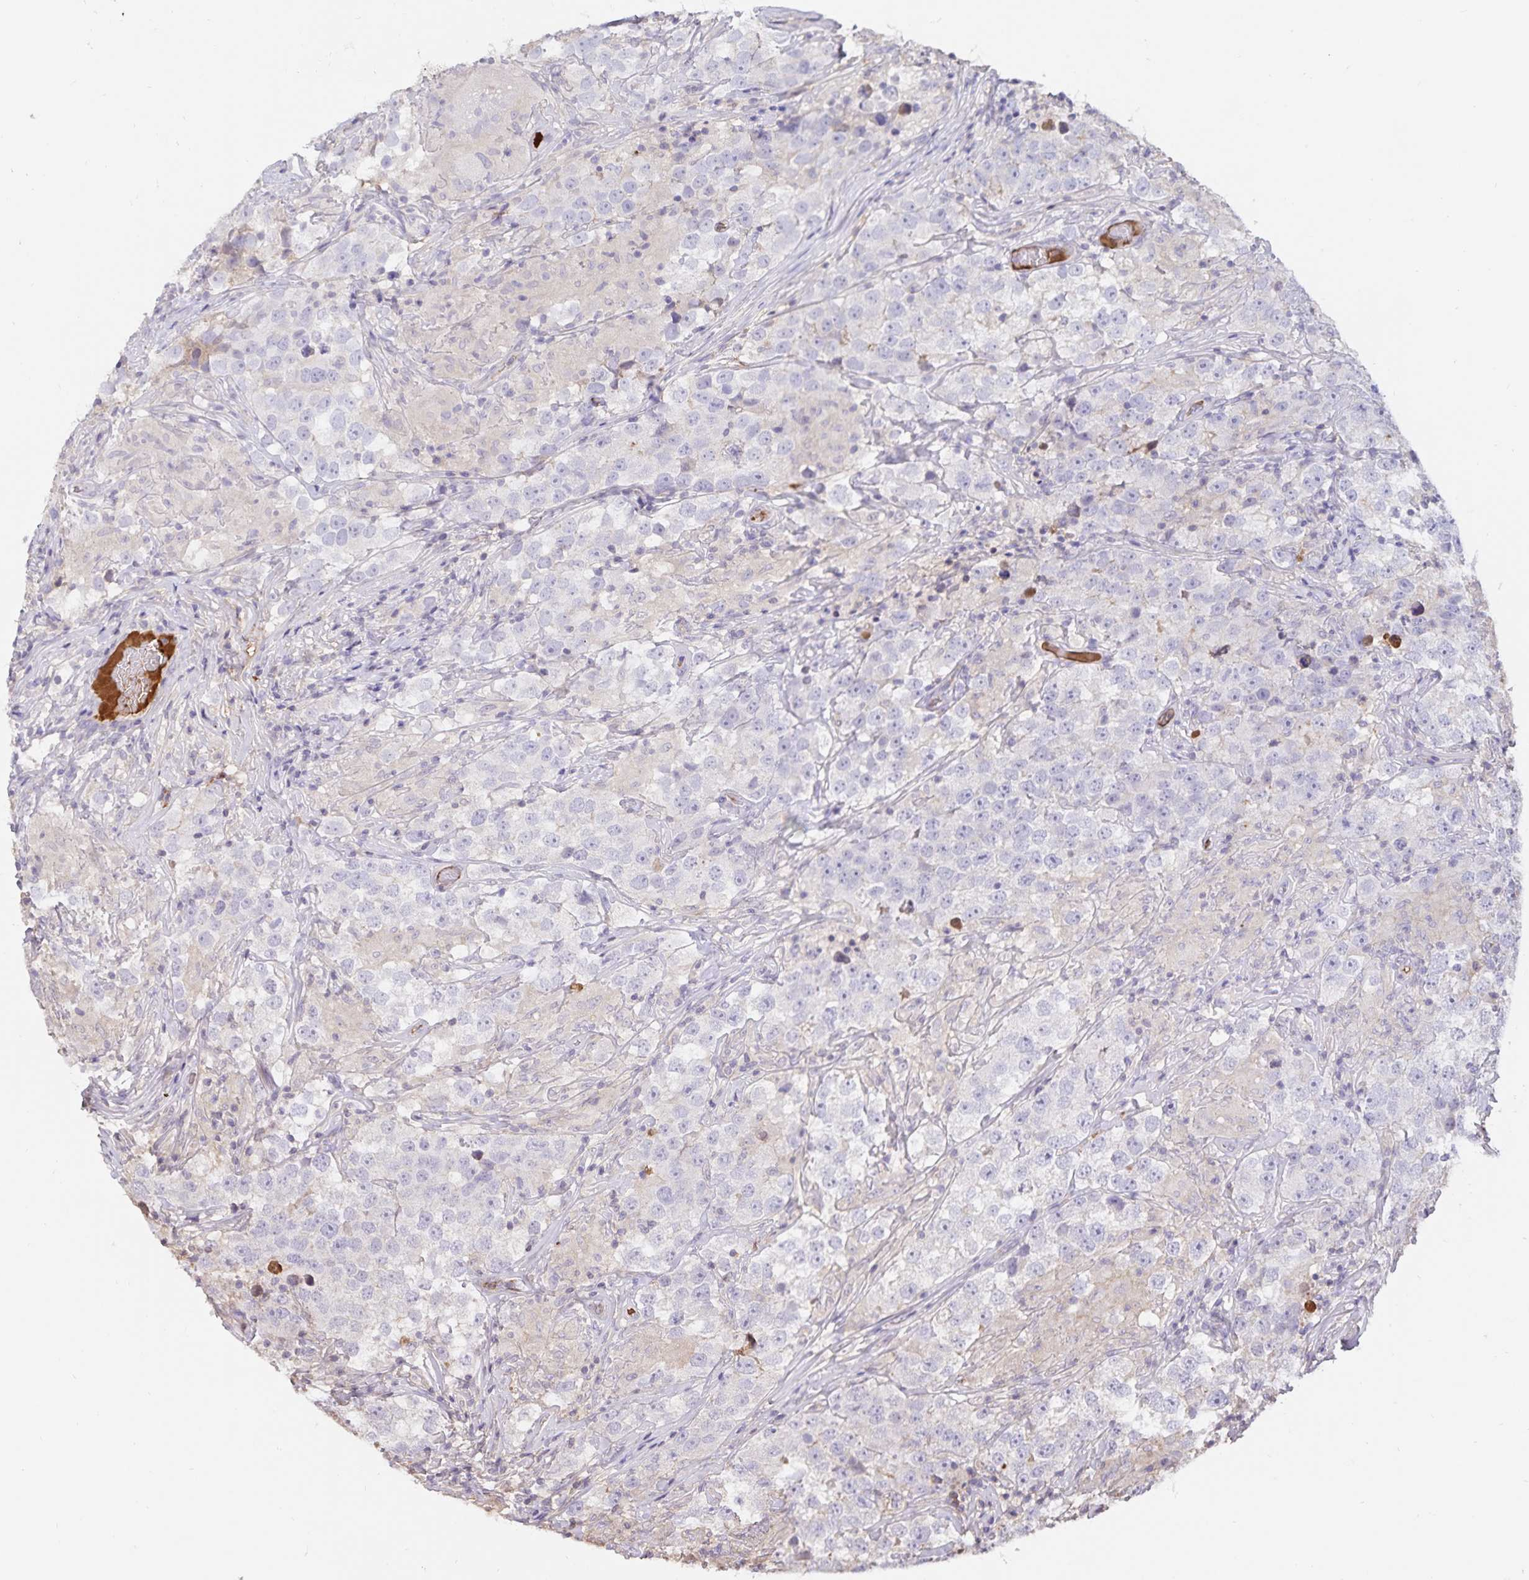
{"staining": {"intensity": "negative", "quantity": "none", "location": "none"}, "tissue": "testis cancer", "cell_type": "Tumor cells", "image_type": "cancer", "snomed": [{"axis": "morphology", "description": "Seminoma, NOS"}, {"axis": "topography", "description": "Testis"}], "caption": "The histopathology image shows no significant staining in tumor cells of testis cancer (seminoma).", "gene": "FGG", "patient": {"sex": "male", "age": 46}}